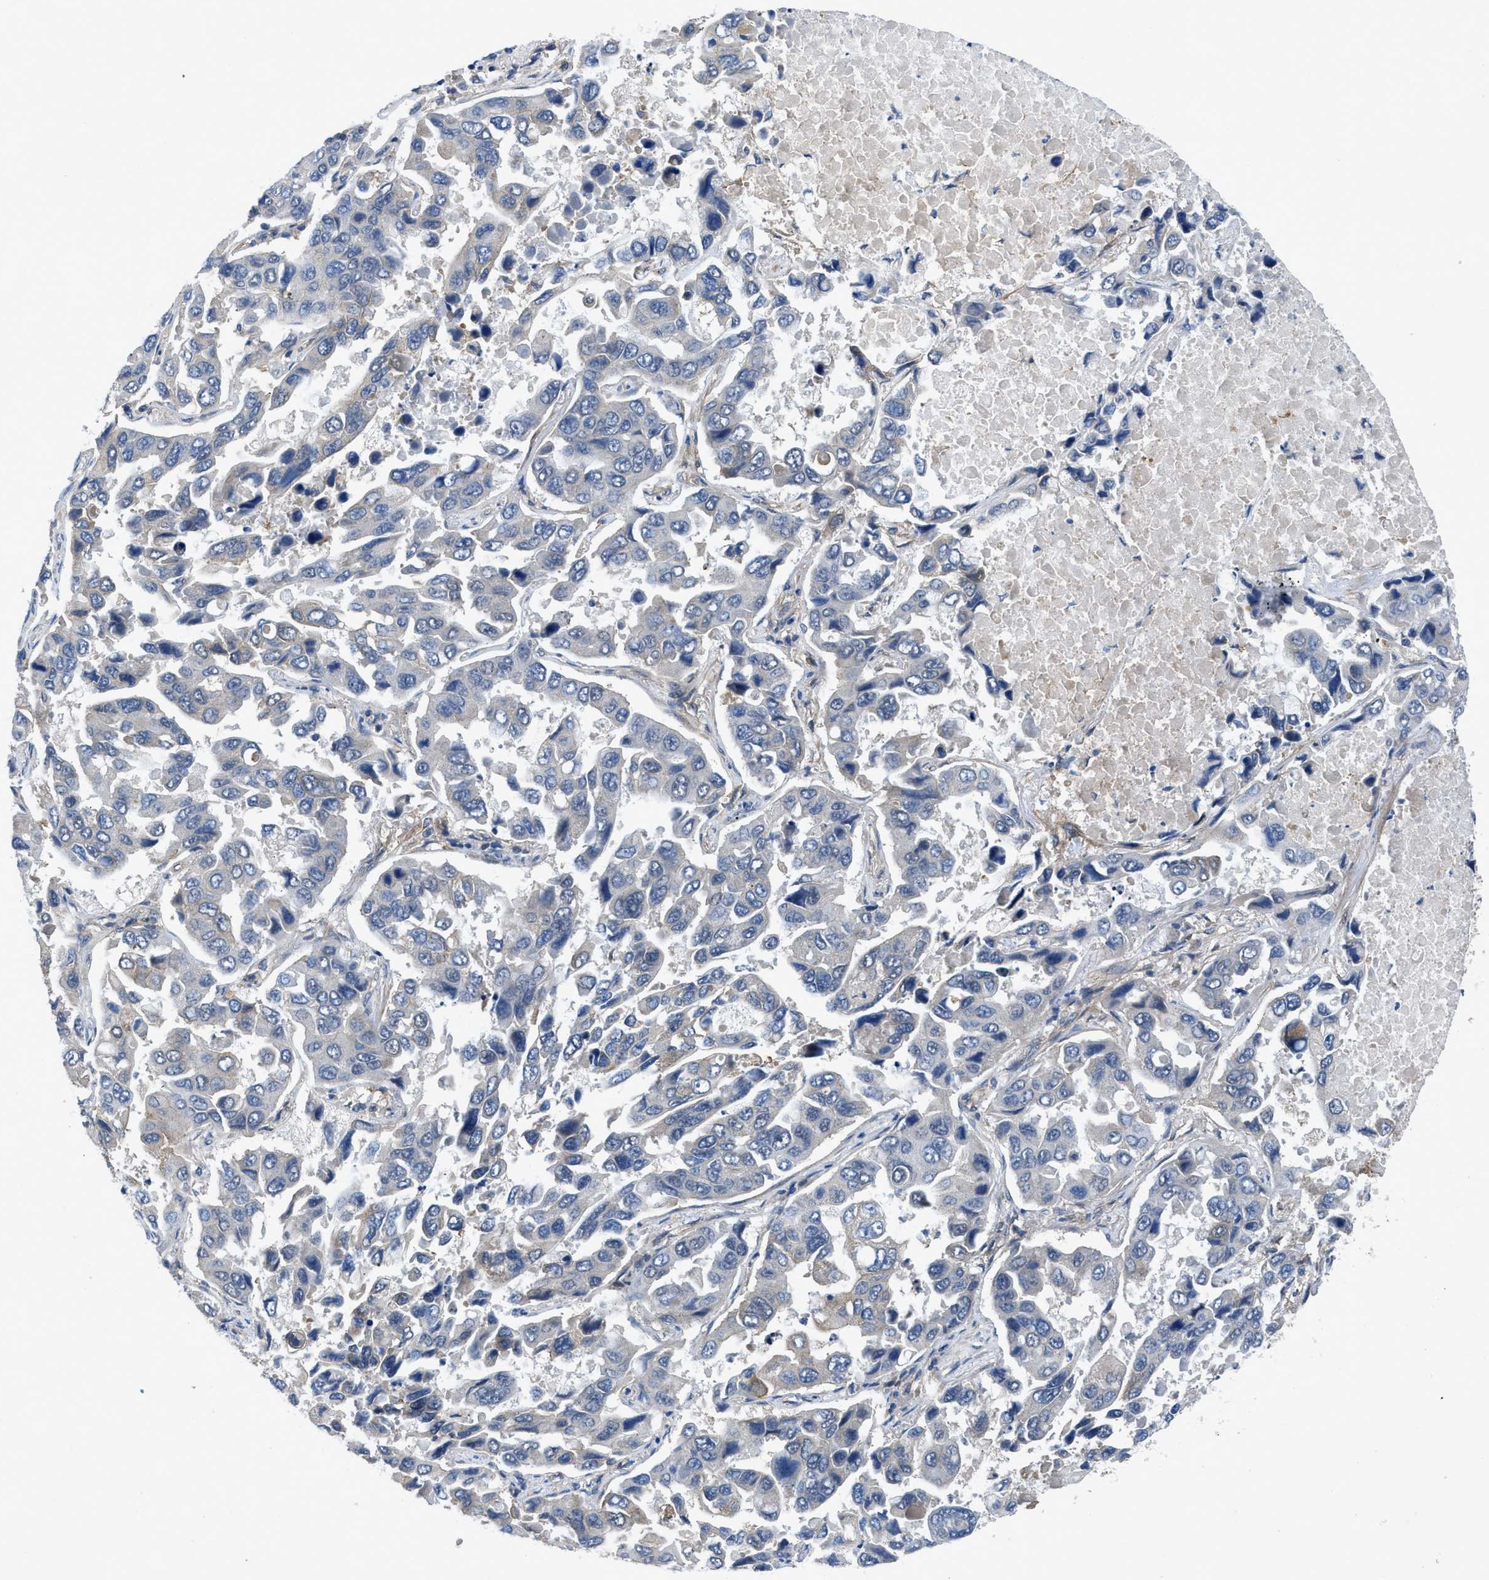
{"staining": {"intensity": "negative", "quantity": "none", "location": "none"}, "tissue": "lung cancer", "cell_type": "Tumor cells", "image_type": "cancer", "snomed": [{"axis": "morphology", "description": "Adenocarcinoma, NOS"}, {"axis": "topography", "description": "Lung"}], "caption": "Tumor cells show no significant expression in lung cancer (adenocarcinoma).", "gene": "PANX1", "patient": {"sex": "male", "age": 64}}